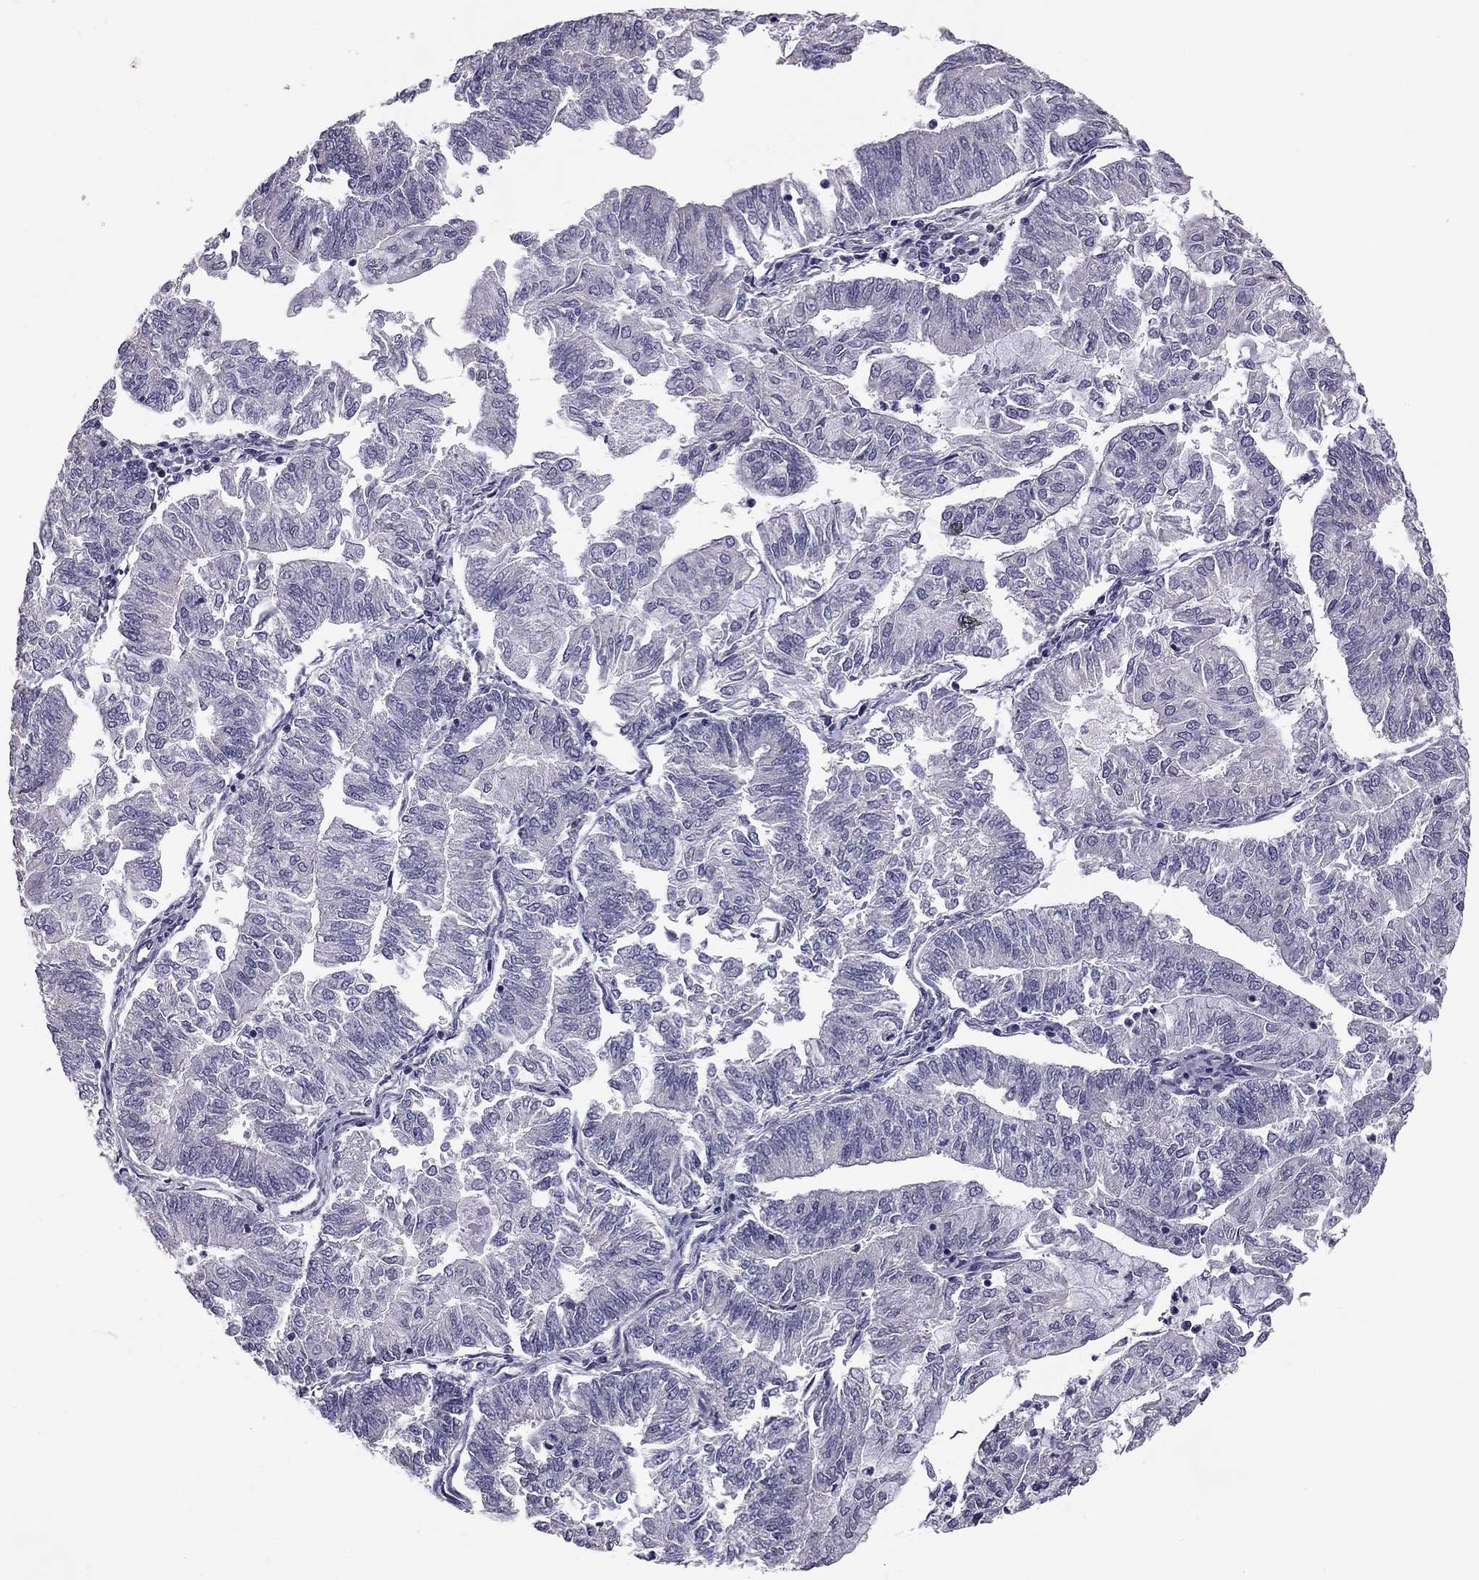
{"staining": {"intensity": "negative", "quantity": "none", "location": "none"}, "tissue": "endometrial cancer", "cell_type": "Tumor cells", "image_type": "cancer", "snomed": [{"axis": "morphology", "description": "Adenocarcinoma, NOS"}, {"axis": "topography", "description": "Endometrium"}], "caption": "This image is of endometrial adenocarcinoma stained with immunohistochemistry to label a protein in brown with the nuclei are counter-stained blue. There is no staining in tumor cells.", "gene": "GJB4", "patient": {"sex": "female", "age": 59}}